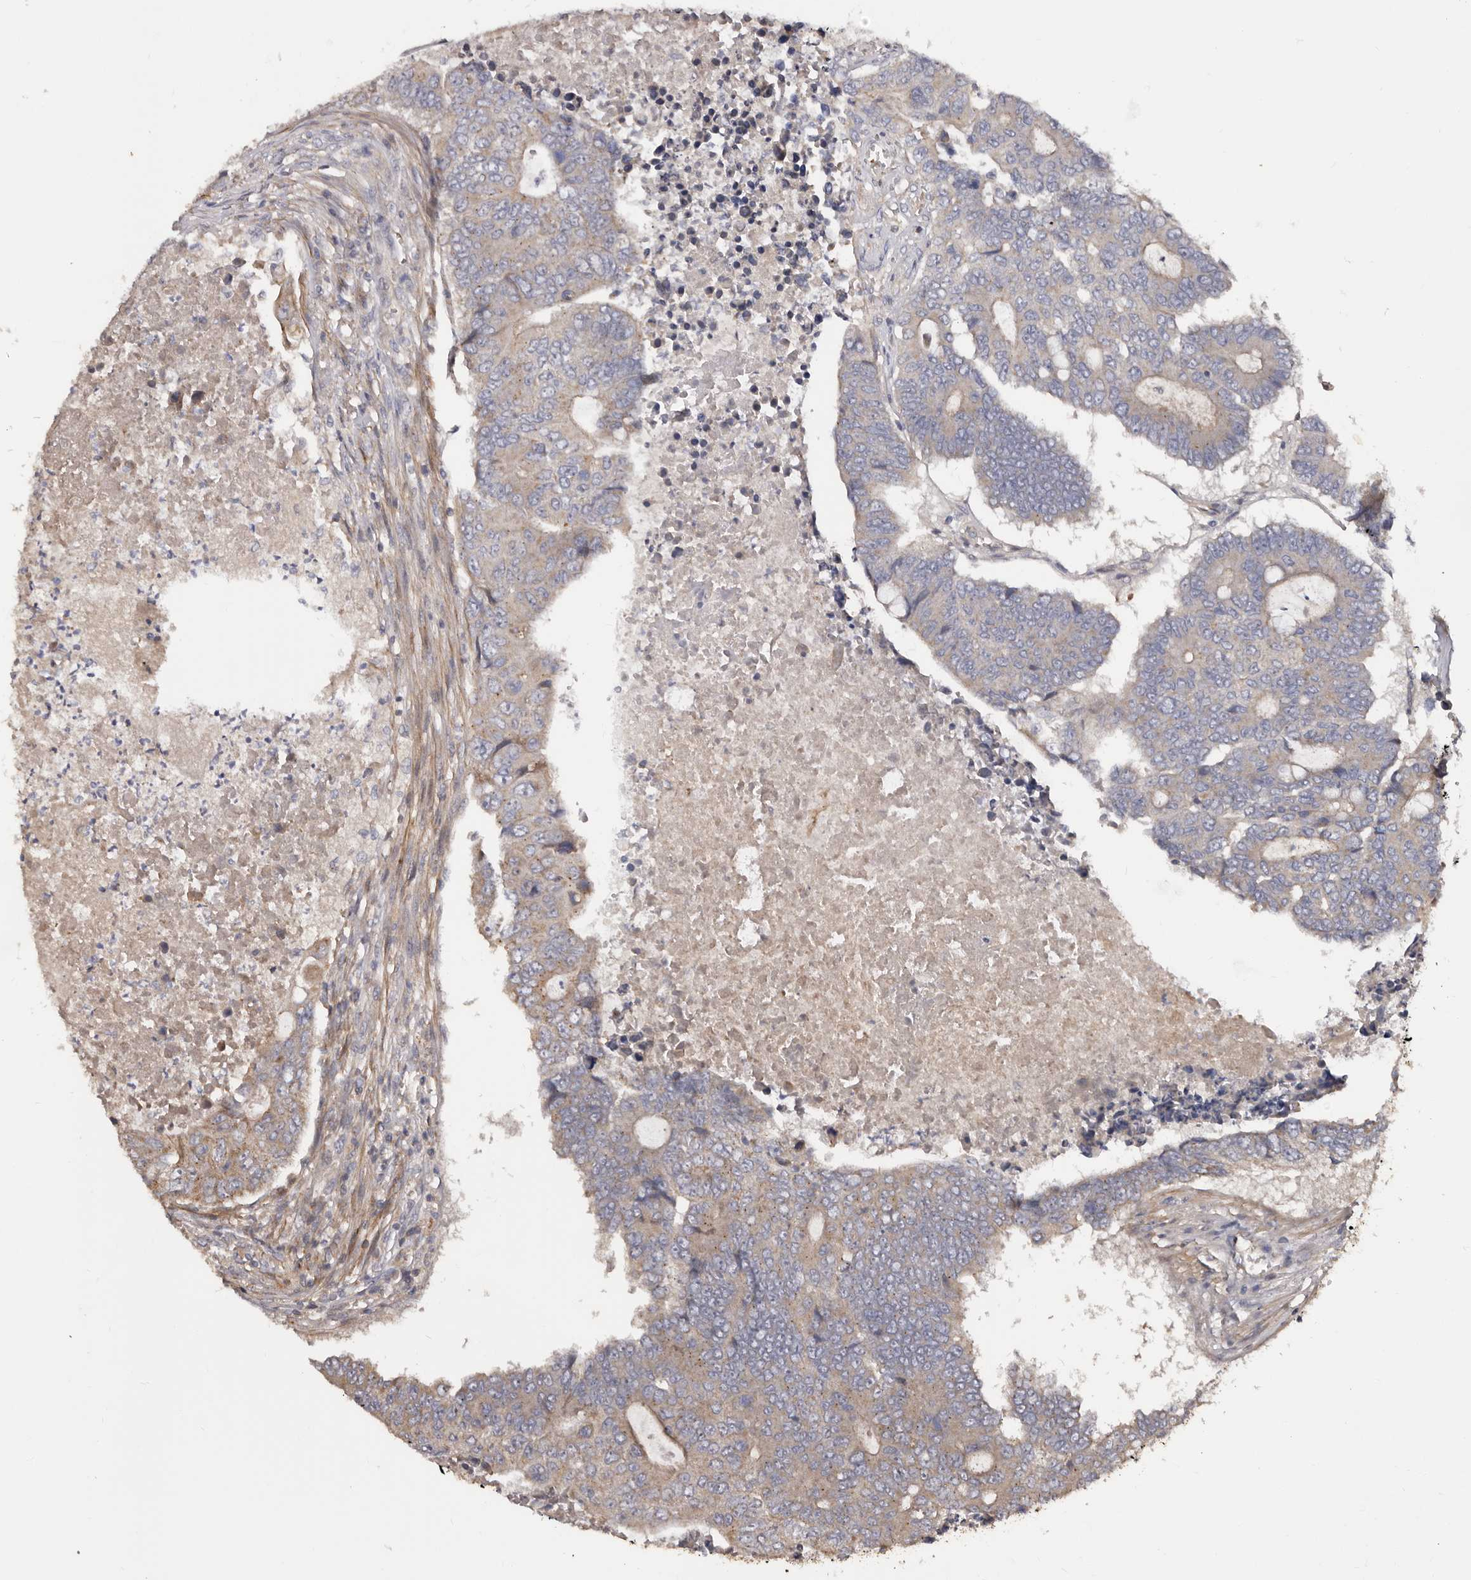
{"staining": {"intensity": "moderate", "quantity": "25%-75%", "location": "cytoplasmic/membranous"}, "tissue": "colorectal cancer", "cell_type": "Tumor cells", "image_type": "cancer", "snomed": [{"axis": "morphology", "description": "Adenocarcinoma, NOS"}, {"axis": "topography", "description": "Colon"}], "caption": "This is a photomicrograph of IHC staining of adenocarcinoma (colorectal), which shows moderate positivity in the cytoplasmic/membranous of tumor cells.", "gene": "GTPBP1", "patient": {"sex": "male", "age": 87}}